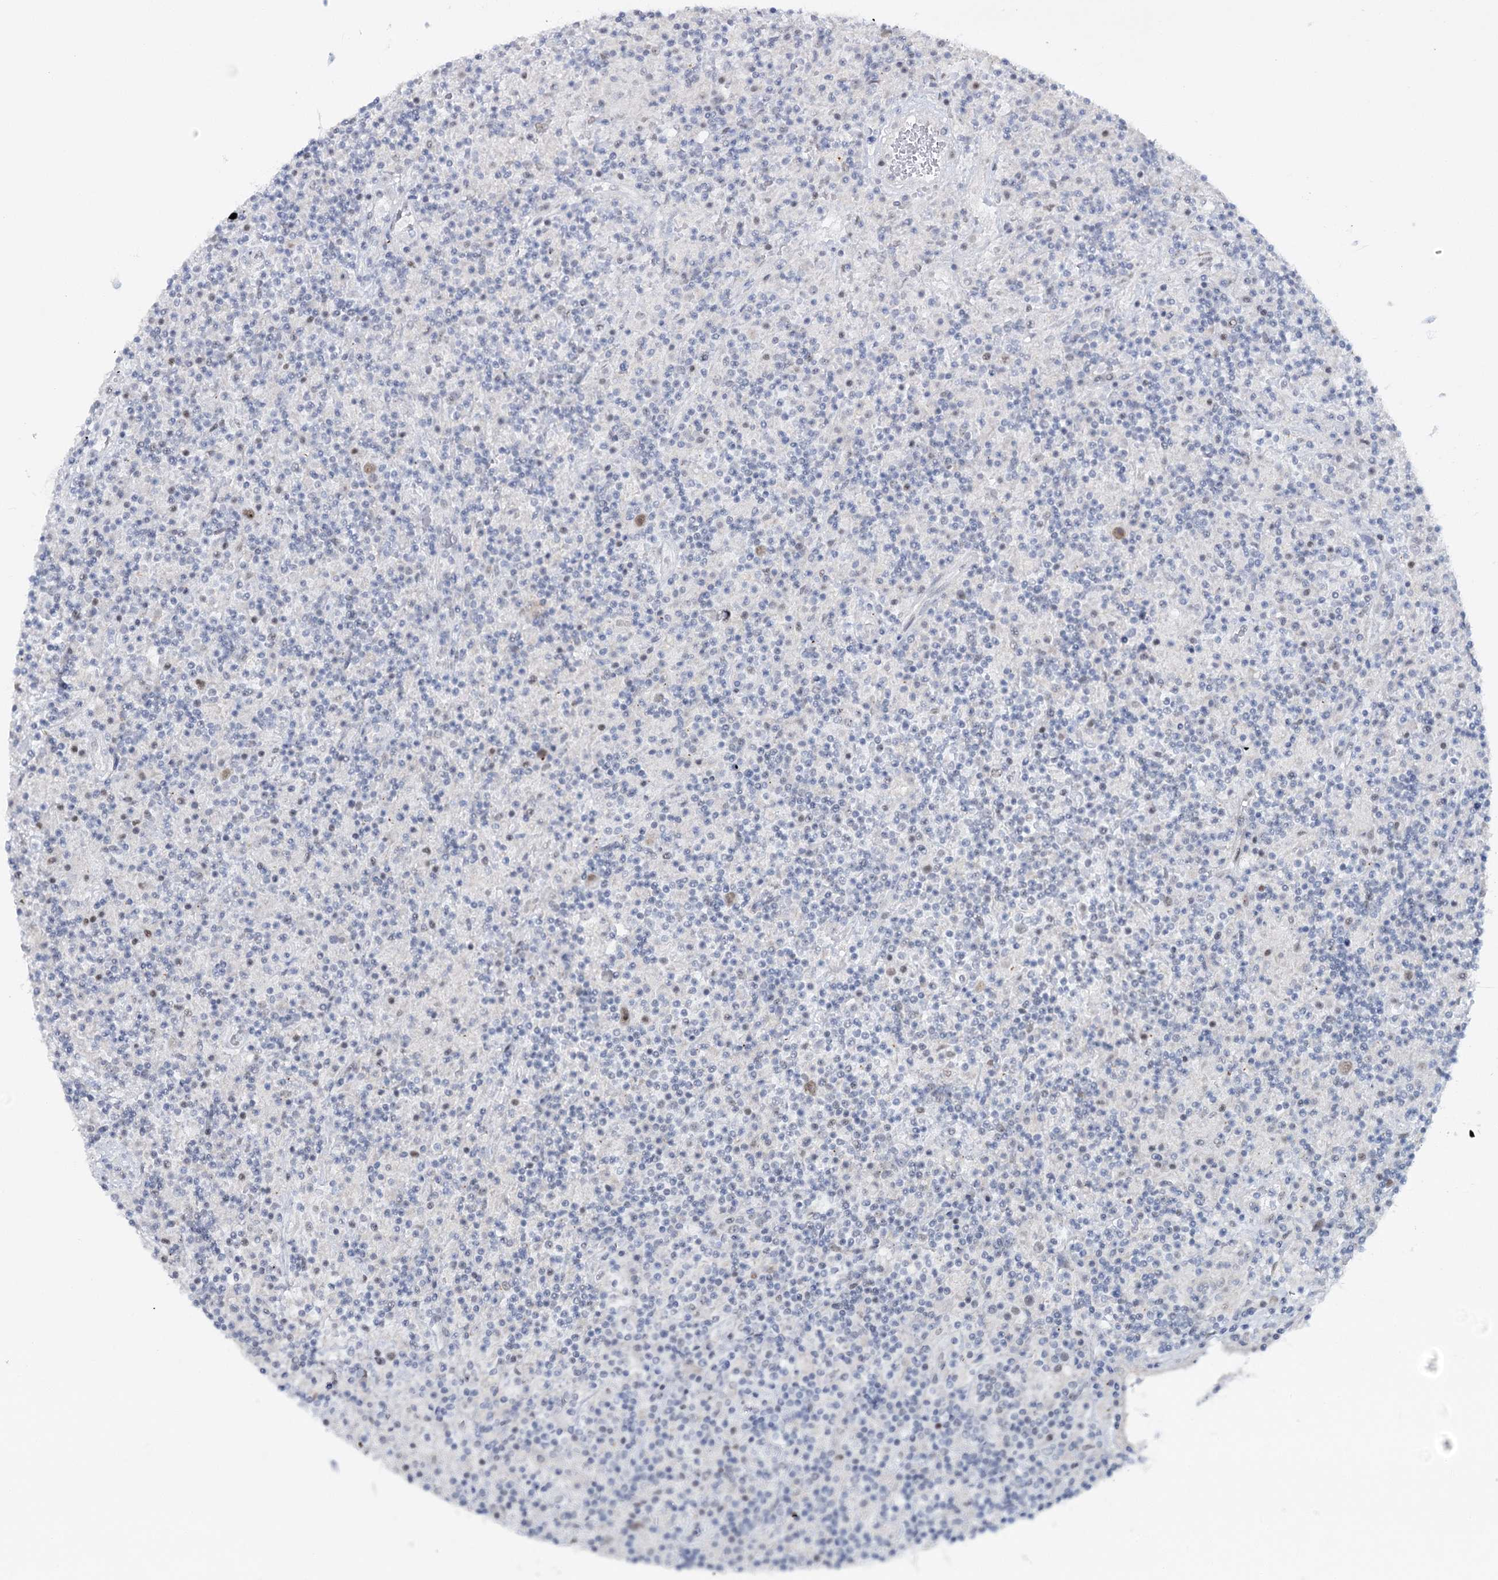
{"staining": {"intensity": "weak", "quantity": ">75%", "location": "nuclear"}, "tissue": "lymphoma", "cell_type": "Tumor cells", "image_type": "cancer", "snomed": [{"axis": "morphology", "description": "Hodgkin's disease, NOS"}, {"axis": "topography", "description": "Lymph node"}], "caption": "Hodgkin's disease stained for a protein (brown) reveals weak nuclear positive positivity in about >75% of tumor cells.", "gene": "ZC3H8", "patient": {"sex": "male", "age": 70}}